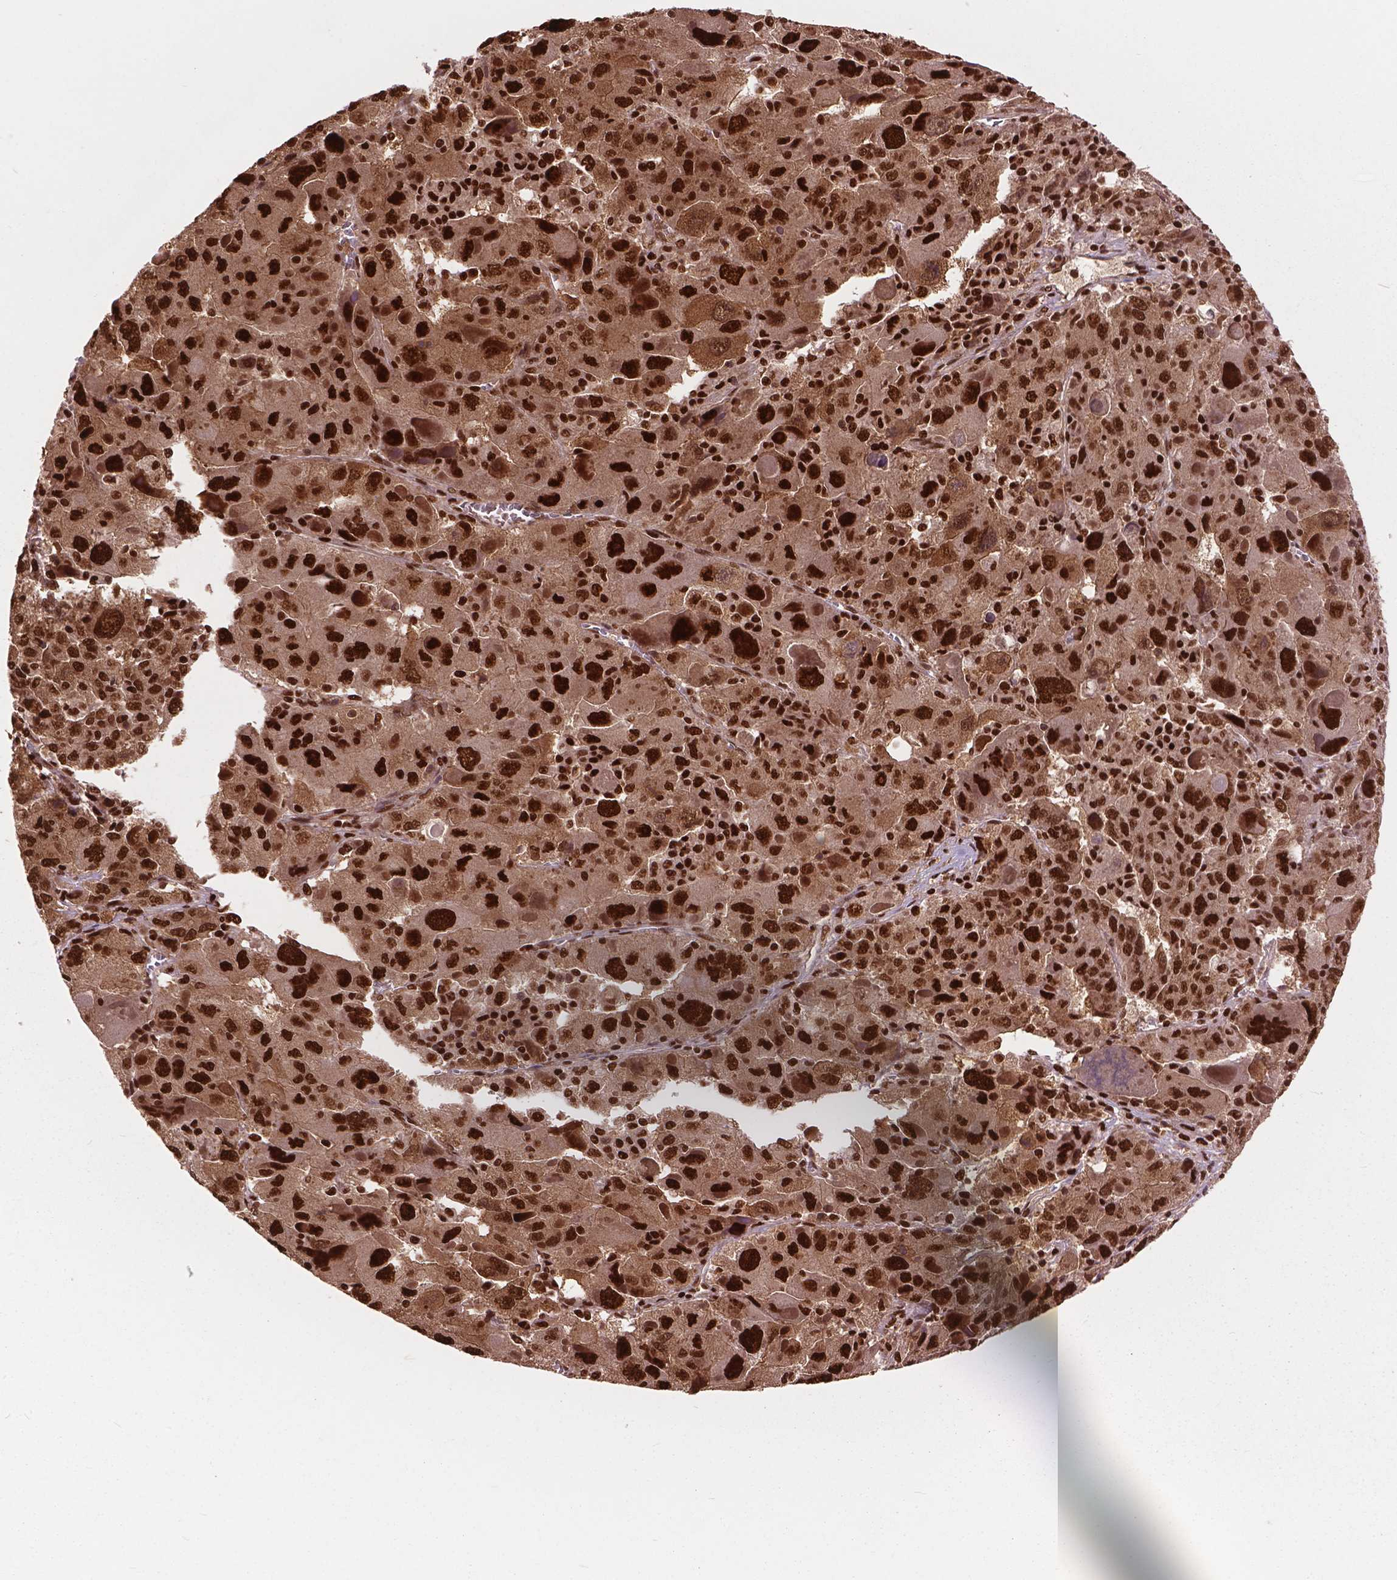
{"staining": {"intensity": "strong", "quantity": ">75%", "location": "cytoplasmic/membranous,nuclear"}, "tissue": "liver cancer", "cell_type": "Tumor cells", "image_type": "cancer", "snomed": [{"axis": "morphology", "description": "Carcinoma, Hepatocellular, NOS"}, {"axis": "topography", "description": "Liver"}], "caption": "A high amount of strong cytoplasmic/membranous and nuclear expression is appreciated in approximately >75% of tumor cells in liver cancer (hepatocellular carcinoma) tissue. Nuclei are stained in blue.", "gene": "ANP32B", "patient": {"sex": "female", "age": 41}}